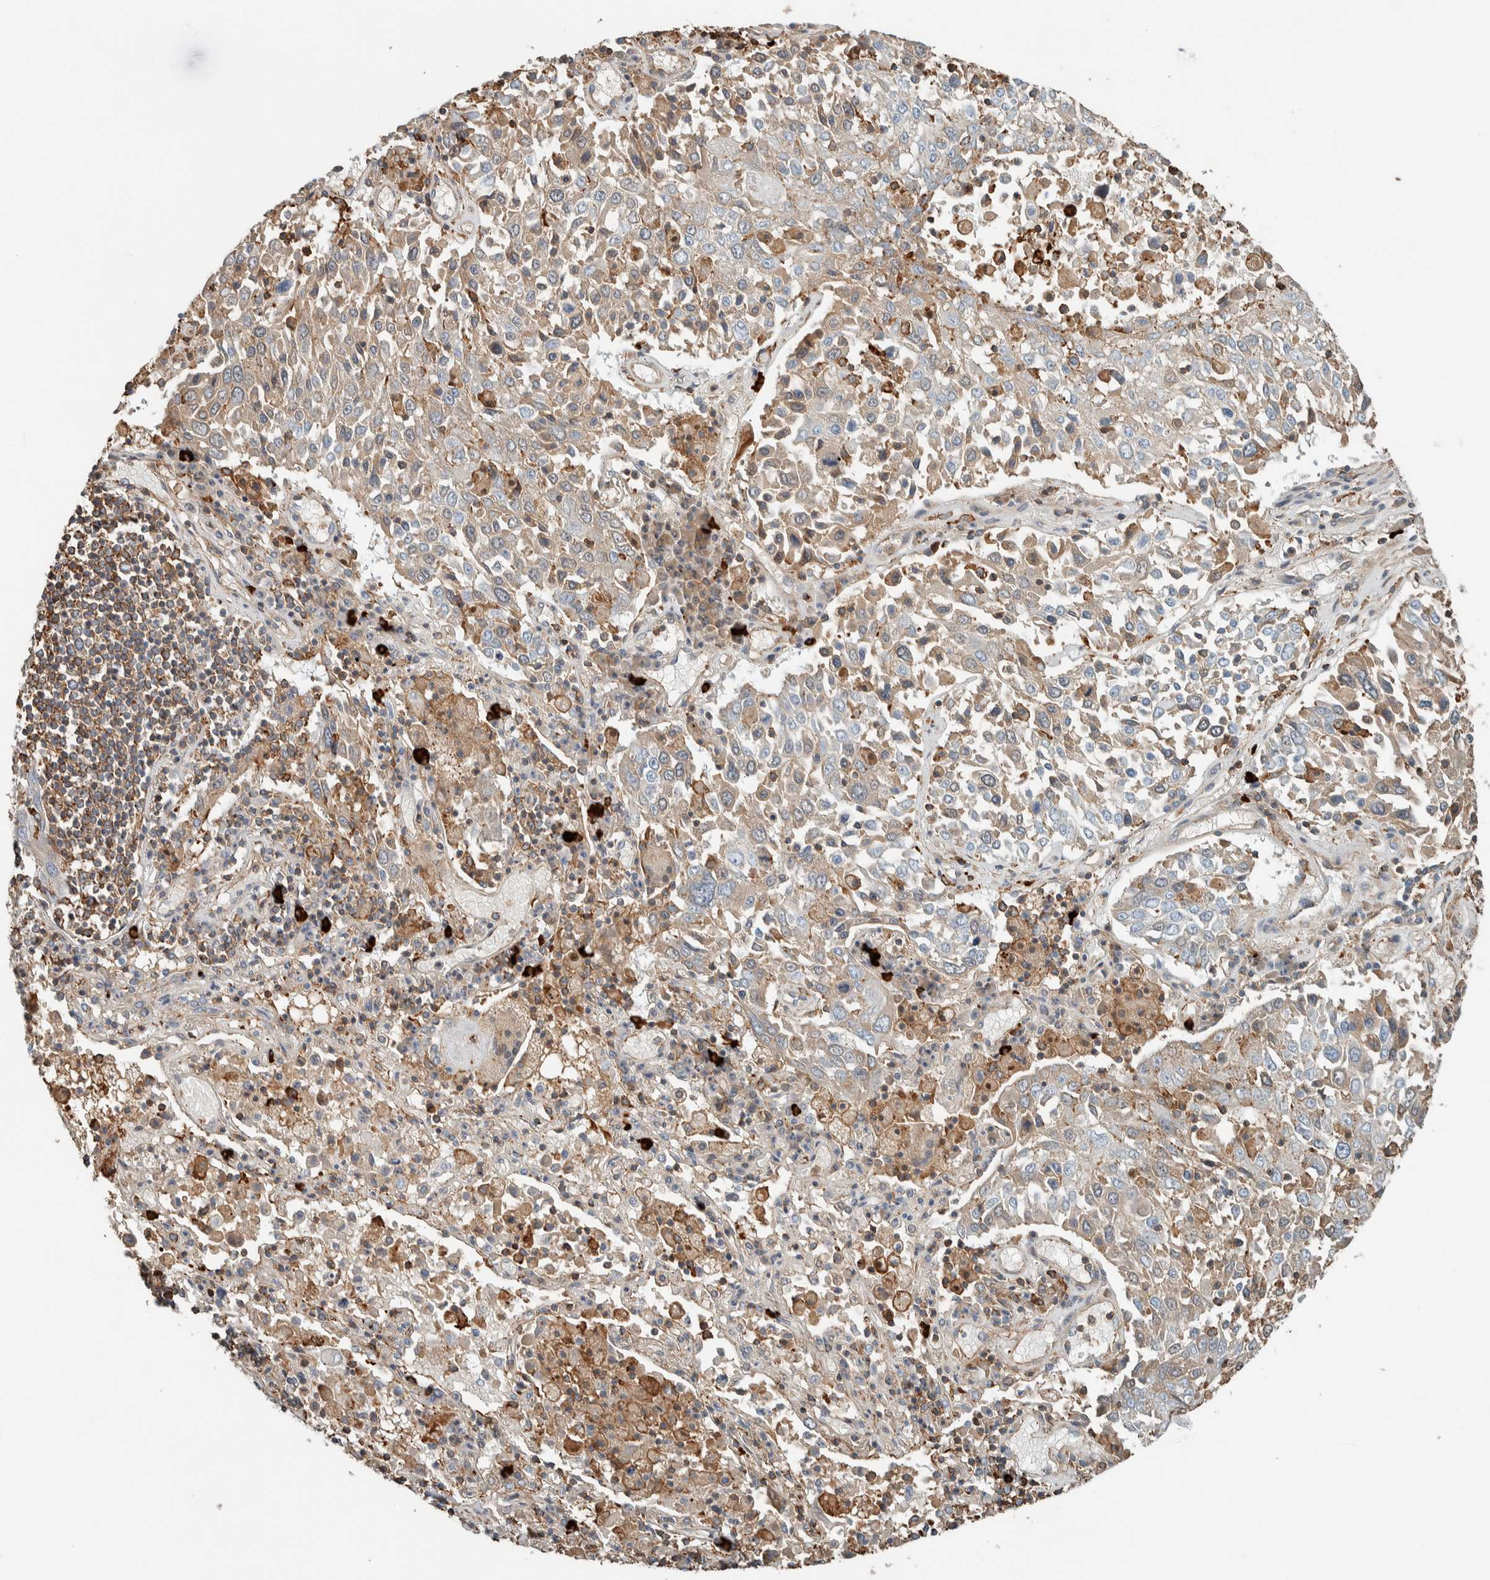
{"staining": {"intensity": "weak", "quantity": "25%-75%", "location": "cytoplasmic/membranous"}, "tissue": "lung cancer", "cell_type": "Tumor cells", "image_type": "cancer", "snomed": [{"axis": "morphology", "description": "Squamous cell carcinoma, NOS"}, {"axis": "topography", "description": "Lung"}], "caption": "Lung cancer tissue displays weak cytoplasmic/membranous staining in approximately 25%-75% of tumor cells, visualized by immunohistochemistry.", "gene": "CTBP2", "patient": {"sex": "male", "age": 65}}